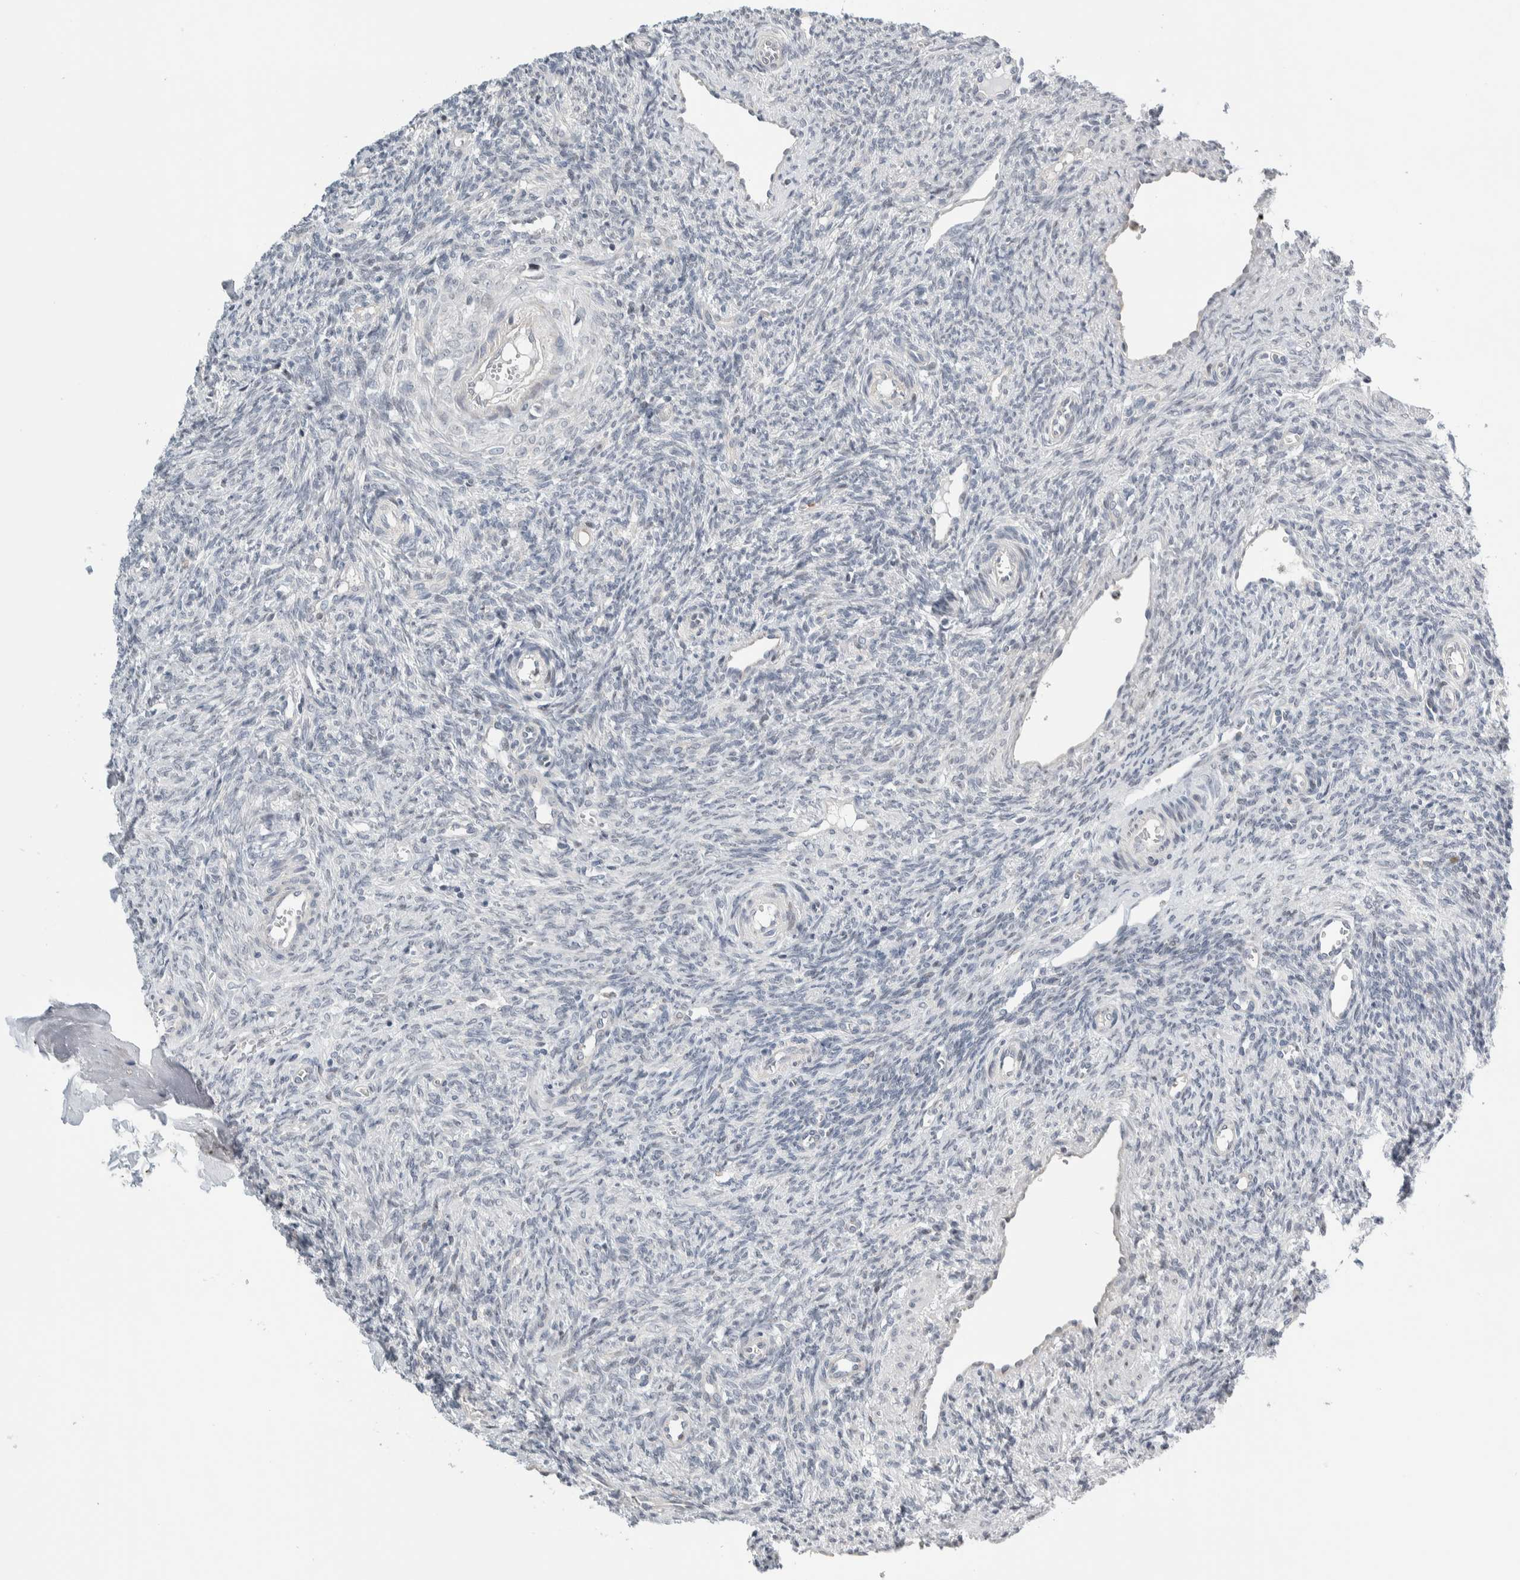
{"staining": {"intensity": "negative", "quantity": "none", "location": "none"}, "tissue": "ovary", "cell_type": "Follicle cells", "image_type": "normal", "snomed": [{"axis": "morphology", "description": "Normal tissue, NOS"}, {"axis": "topography", "description": "Ovary"}], "caption": "DAB (3,3'-diaminobenzidine) immunohistochemical staining of normal human ovary displays no significant expression in follicle cells.", "gene": "NEUROD1", "patient": {"sex": "female", "age": 41}}